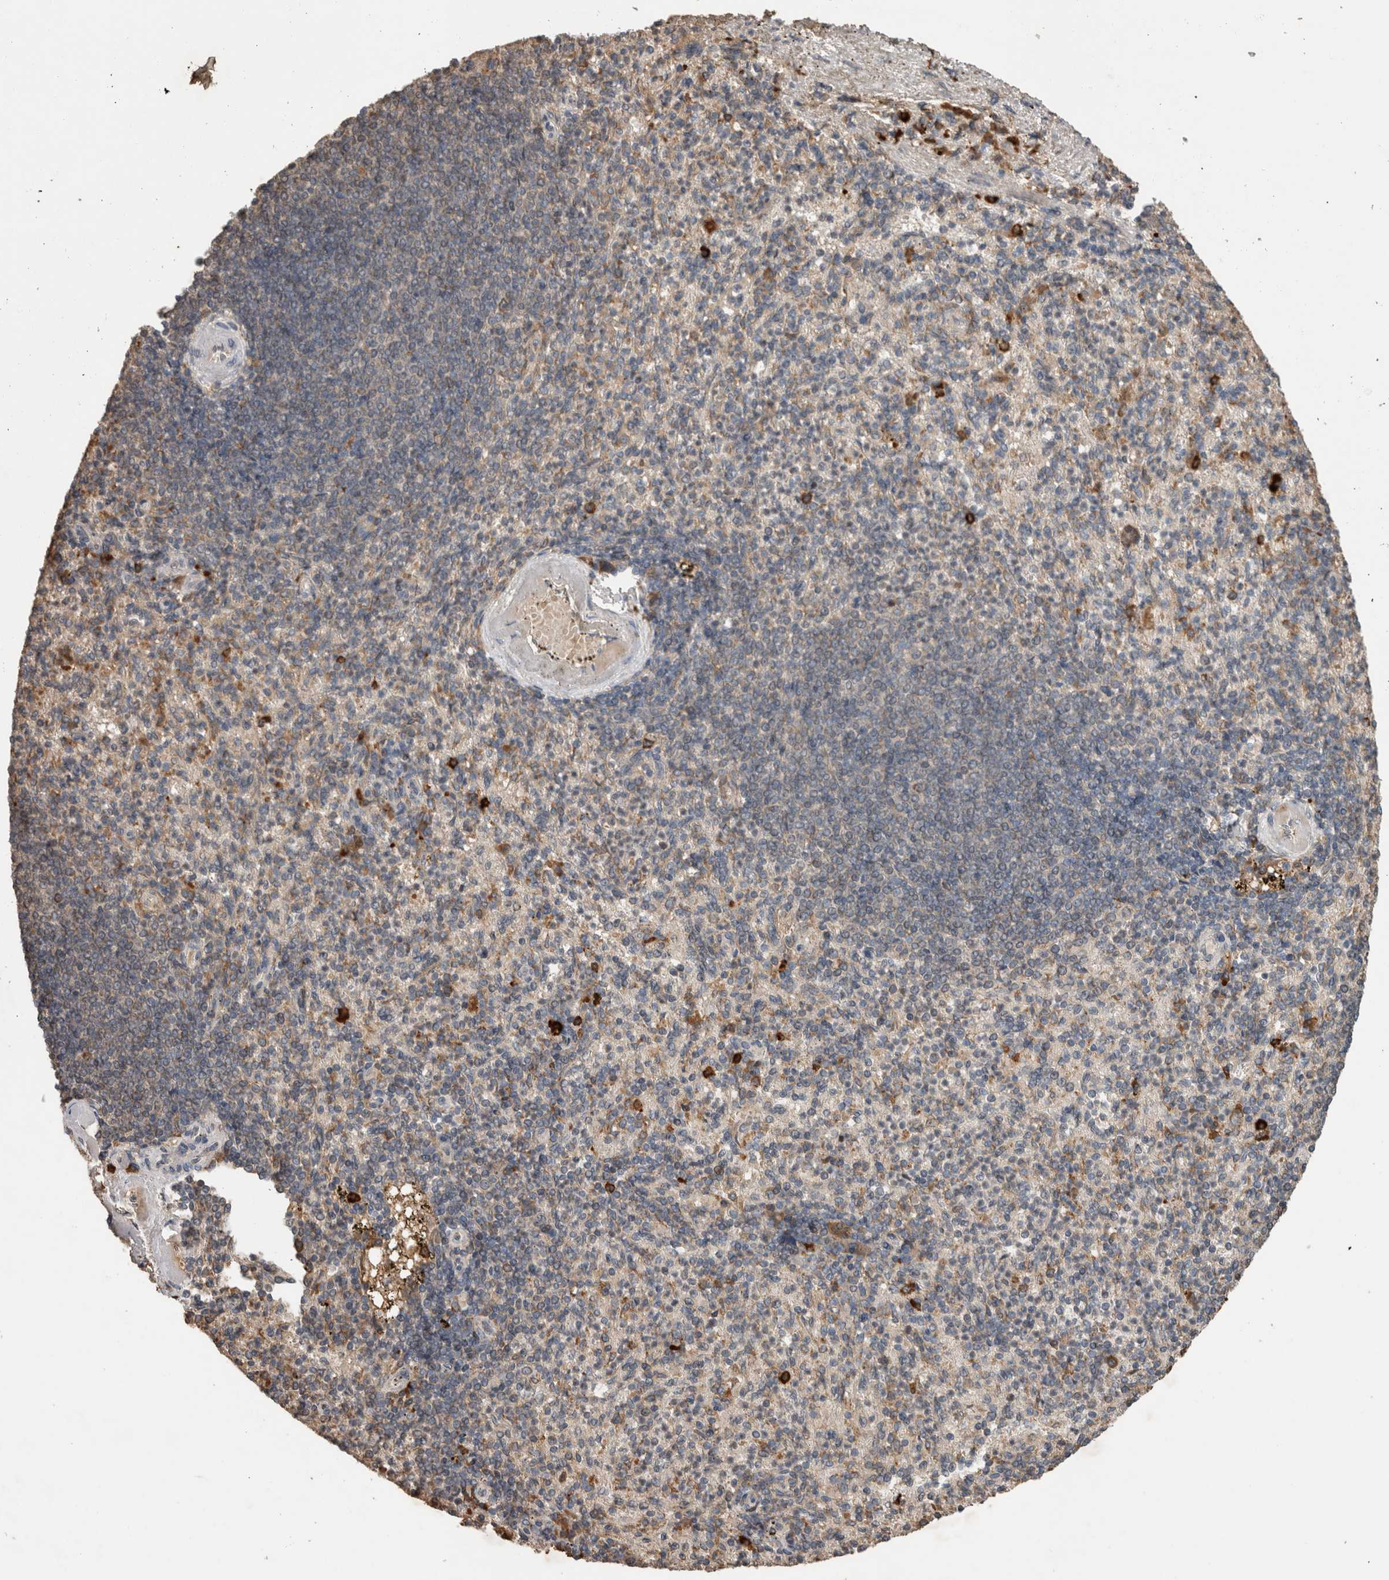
{"staining": {"intensity": "moderate", "quantity": "<25%", "location": "cytoplasmic/membranous"}, "tissue": "spleen", "cell_type": "Cells in red pulp", "image_type": "normal", "snomed": [{"axis": "morphology", "description": "Normal tissue, NOS"}, {"axis": "topography", "description": "Spleen"}], "caption": "Immunohistochemistry photomicrograph of benign spleen stained for a protein (brown), which shows low levels of moderate cytoplasmic/membranous expression in approximately <25% of cells in red pulp.", "gene": "ADGRL3", "patient": {"sex": "female", "age": 74}}